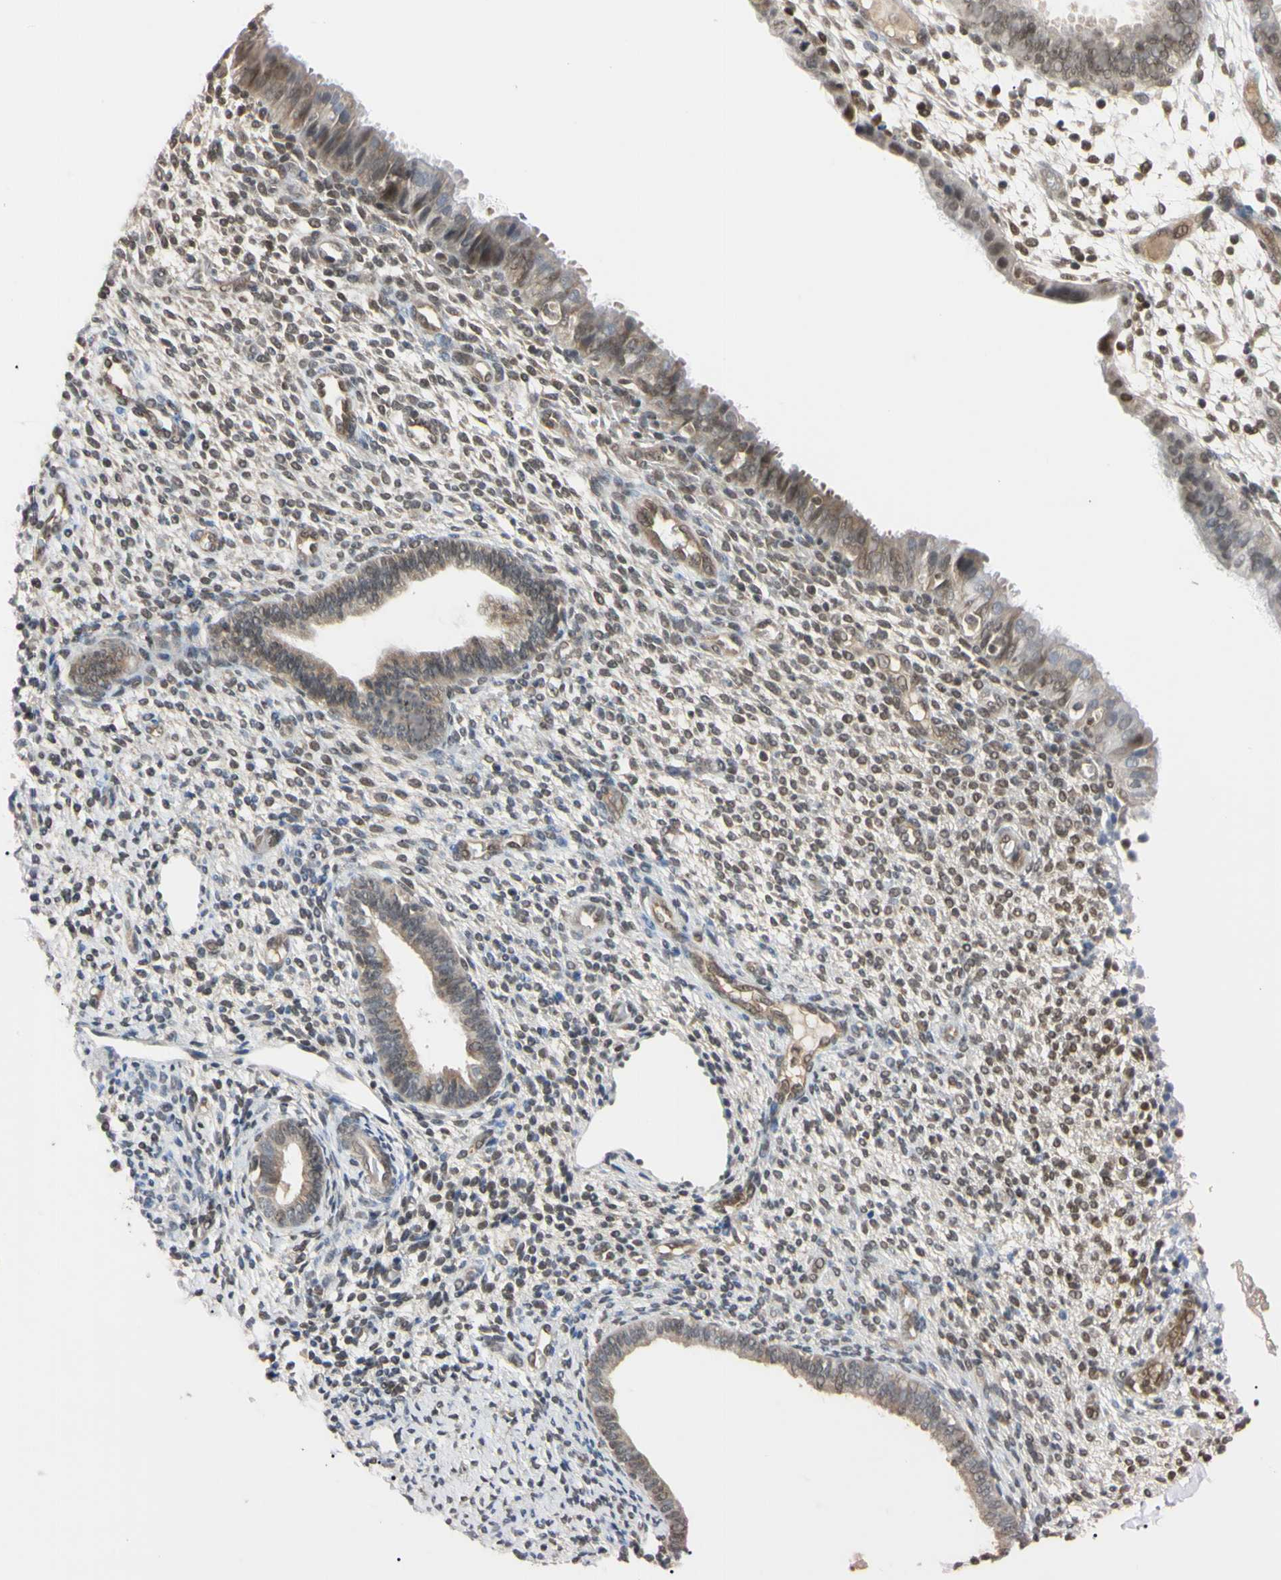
{"staining": {"intensity": "weak", "quantity": "25%-75%", "location": "nuclear"}, "tissue": "endometrium", "cell_type": "Cells in endometrial stroma", "image_type": "normal", "snomed": [{"axis": "morphology", "description": "Normal tissue, NOS"}, {"axis": "topography", "description": "Endometrium"}], "caption": "High-power microscopy captured an IHC histopathology image of unremarkable endometrium, revealing weak nuclear positivity in approximately 25%-75% of cells in endometrial stroma. (DAB = brown stain, brightfield microscopy at high magnification).", "gene": "UBE2I", "patient": {"sex": "female", "age": 61}}